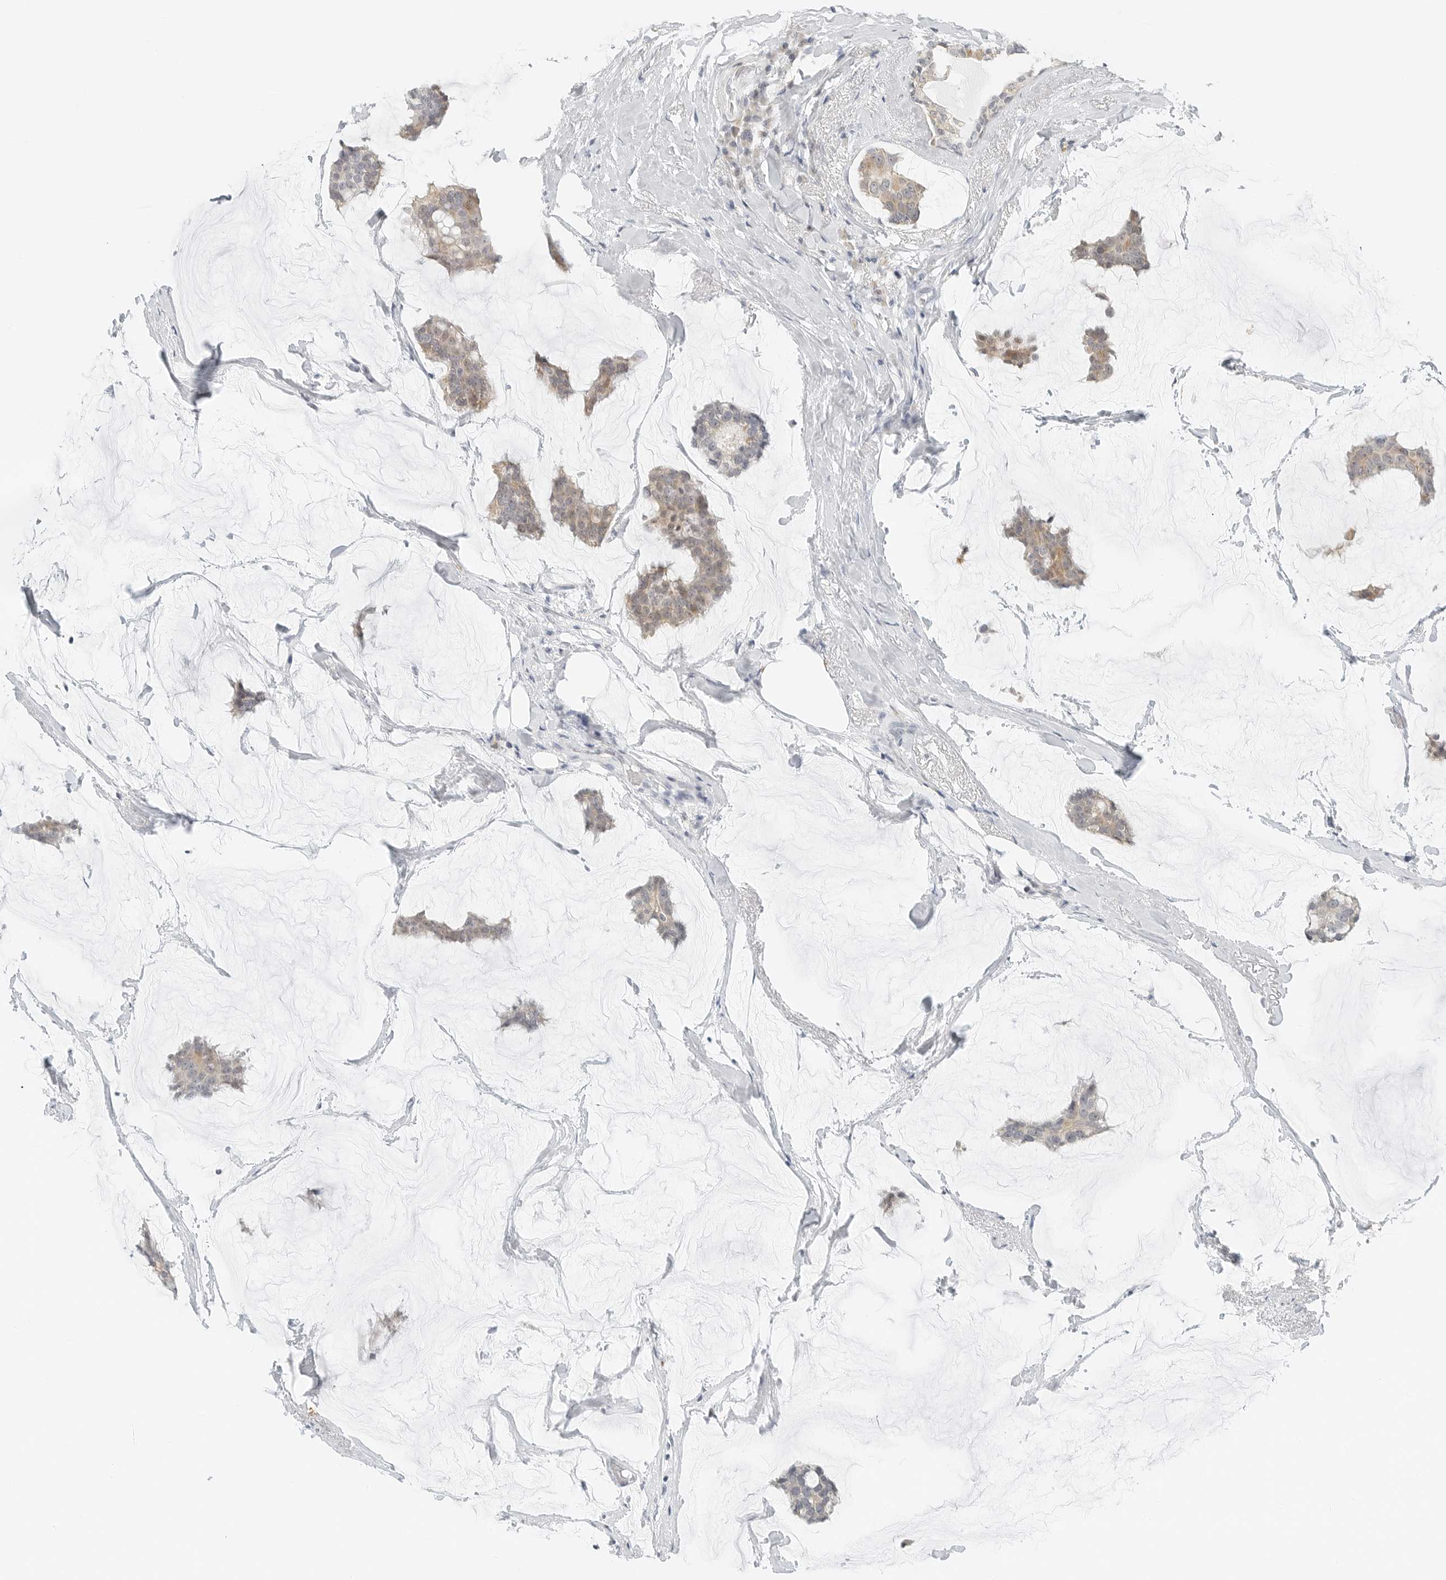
{"staining": {"intensity": "weak", "quantity": "25%-75%", "location": "cytoplasmic/membranous"}, "tissue": "breast cancer", "cell_type": "Tumor cells", "image_type": "cancer", "snomed": [{"axis": "morphology", "description": "Duct carcinoma"}, {"axis": "topography", "description": "Breast"}], "caption": "Breast cancer stained with immunohistochemistry displays weak cytoplasmic/membranous positivity in approximately 25%-75% of tumor cells.", "gene": "CCSAP", "patient": {"sex": "female", "age": 93}}